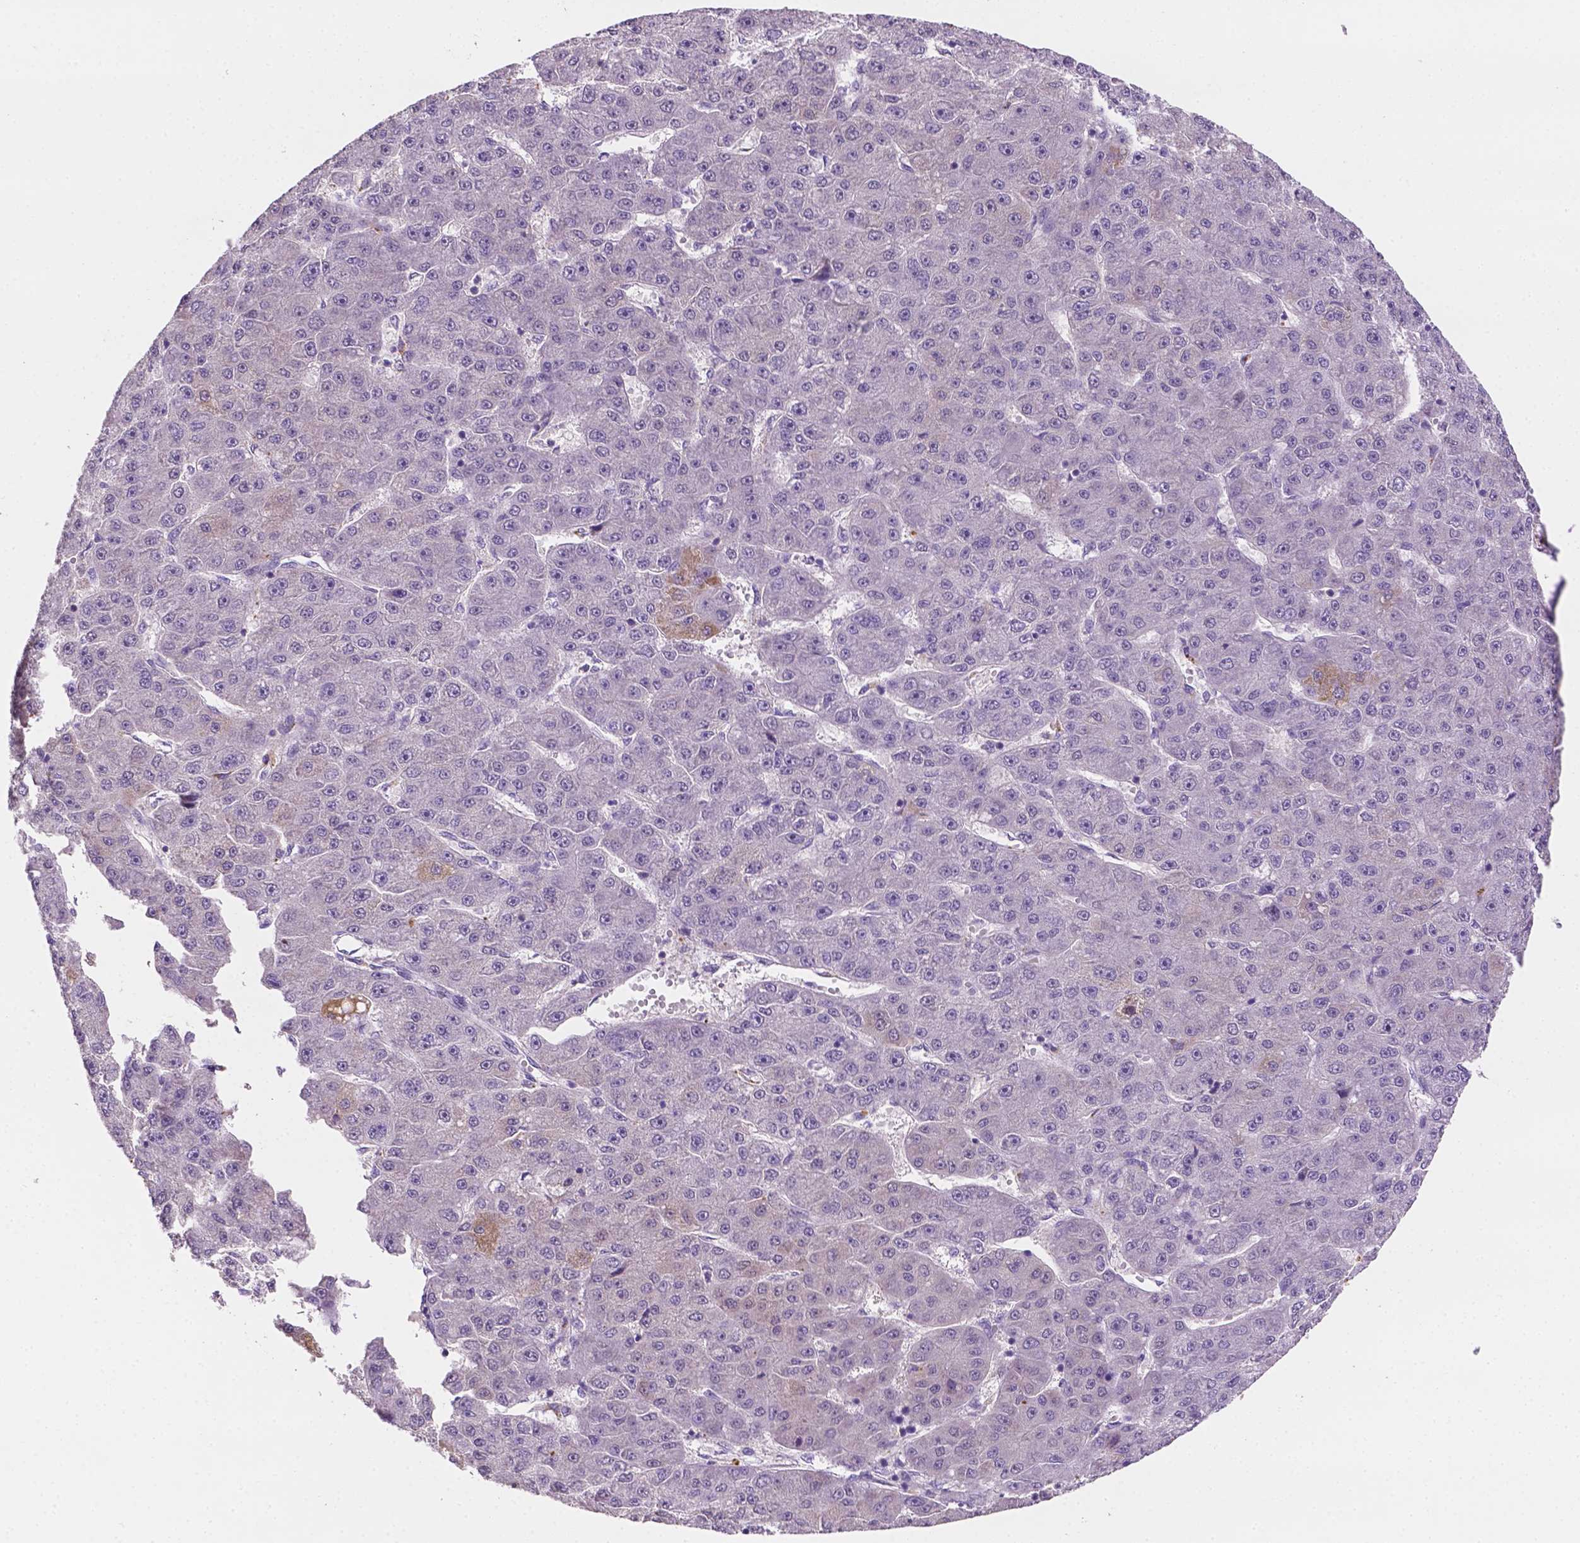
{"staining": {"intensity": "negative", "quantity": "none", "location": "none"}, "tissue": "liver cancer", "cell_type": "Tumor cells", "image_type": "cancer", "snomed": [{"axis": "morphology", "description": "Carcinoma, Hepatocellular, NOS"}, {"axis": "topography", "description": "Liver"}], "caption": "DAB (3,3'-diaminobenzidine) immunohistochemical staining of hepatocellular carcinoma (liver) exhibits no significant staining in tumor cells.", "gene": "MROH6", "patient": {"sex": "male", "age": 67}}